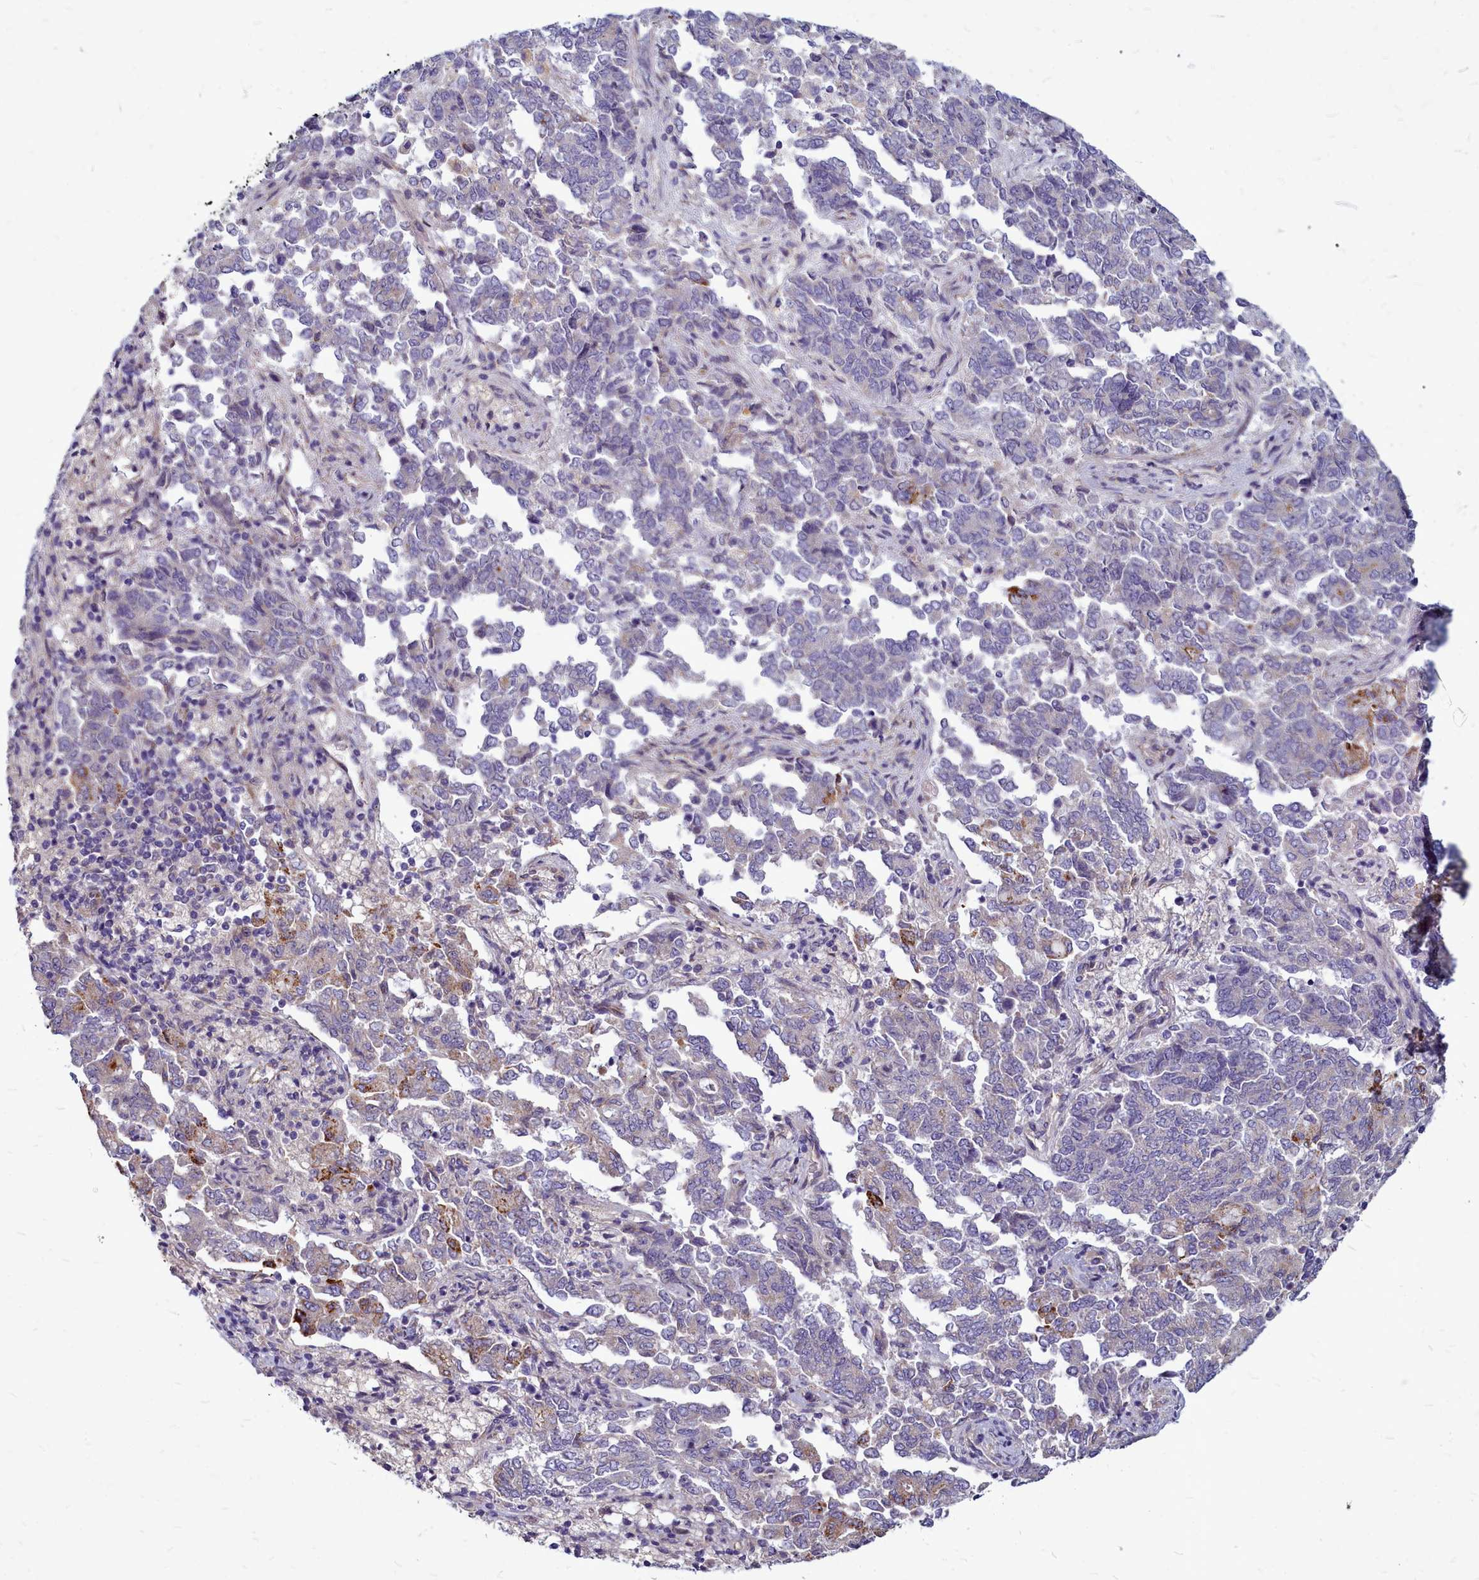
{"staining": {"intensity": "weak", "quantity": "<25%", "location": "cytoplasmic/membranous"}, "tissue": "endometrial cancer", "cell_type": "Tumor cells", "image_type": "cancer", "snomed": [{"axis": "morphology", "description": "Adenocarcinoma, NOS"}, {"axis": "topography", "description": "Endometrium"}], "caption": "Human endometrial adenocarcinoma stained for a protein using immunohistochemistry (IHC) demonstrates no expression in tumor cells.", "gene": "SMPD4", "patient": {"sex": "female", "age": 80}}